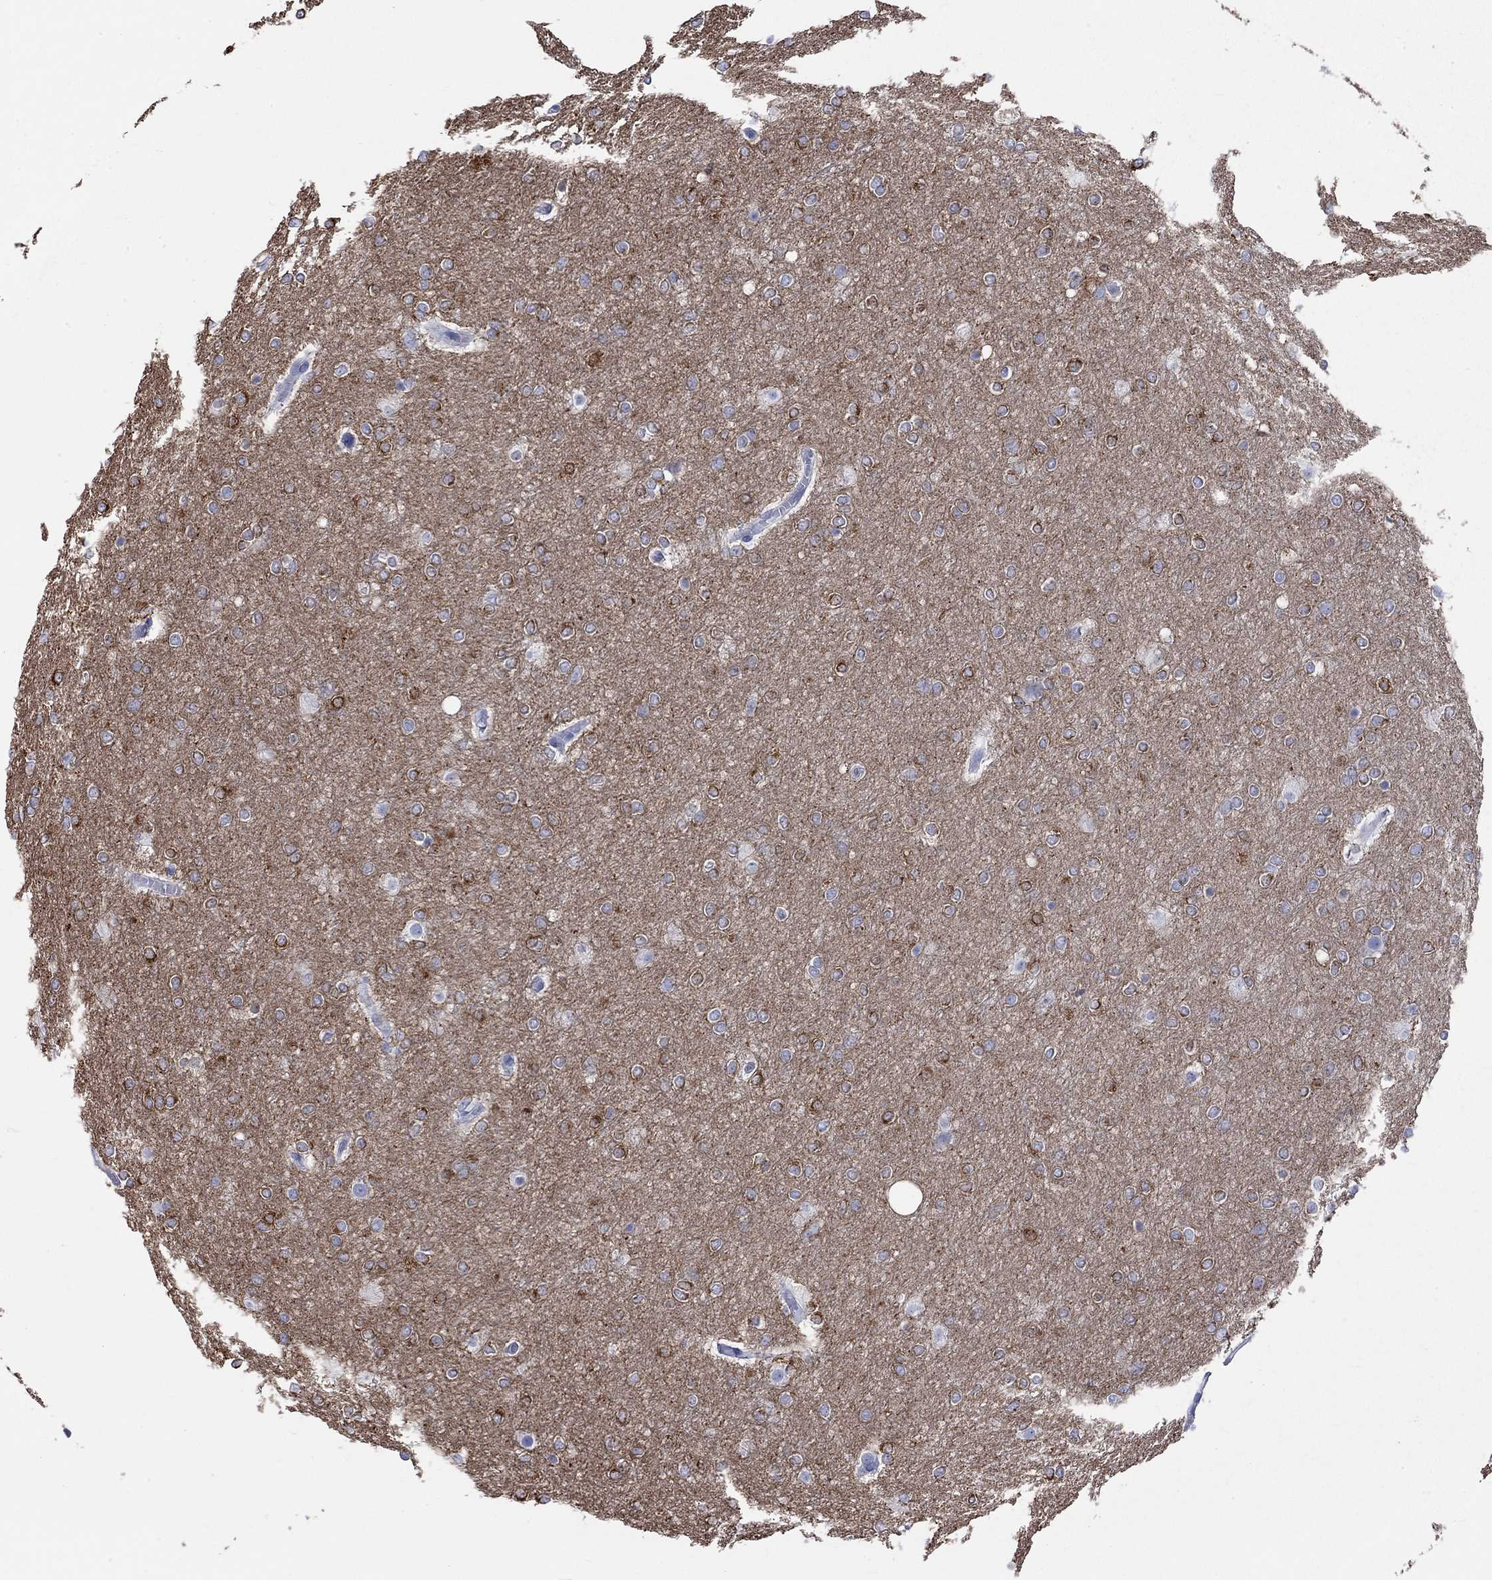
{"staining": {"intensity": "strong", "quantity": "<25%", "location": "cytoplasmic/membranous"}, "tissue": "glioma", "cell_type": "Tumor cells", "image_type": "cancer", "snomed": [{"axis": "morphology", "description": "Glioma, malignant, High grade"}, {"axis": "topography", "description": "Brain"}], "caption": "The image reveals immunohistochemical staining of glioma. There is strong cytoplasmic/membranous expression is seen in about <25% of tumor cells.", "gene": "SPATA9", "patient": {"sex": "female", "age": 61}}